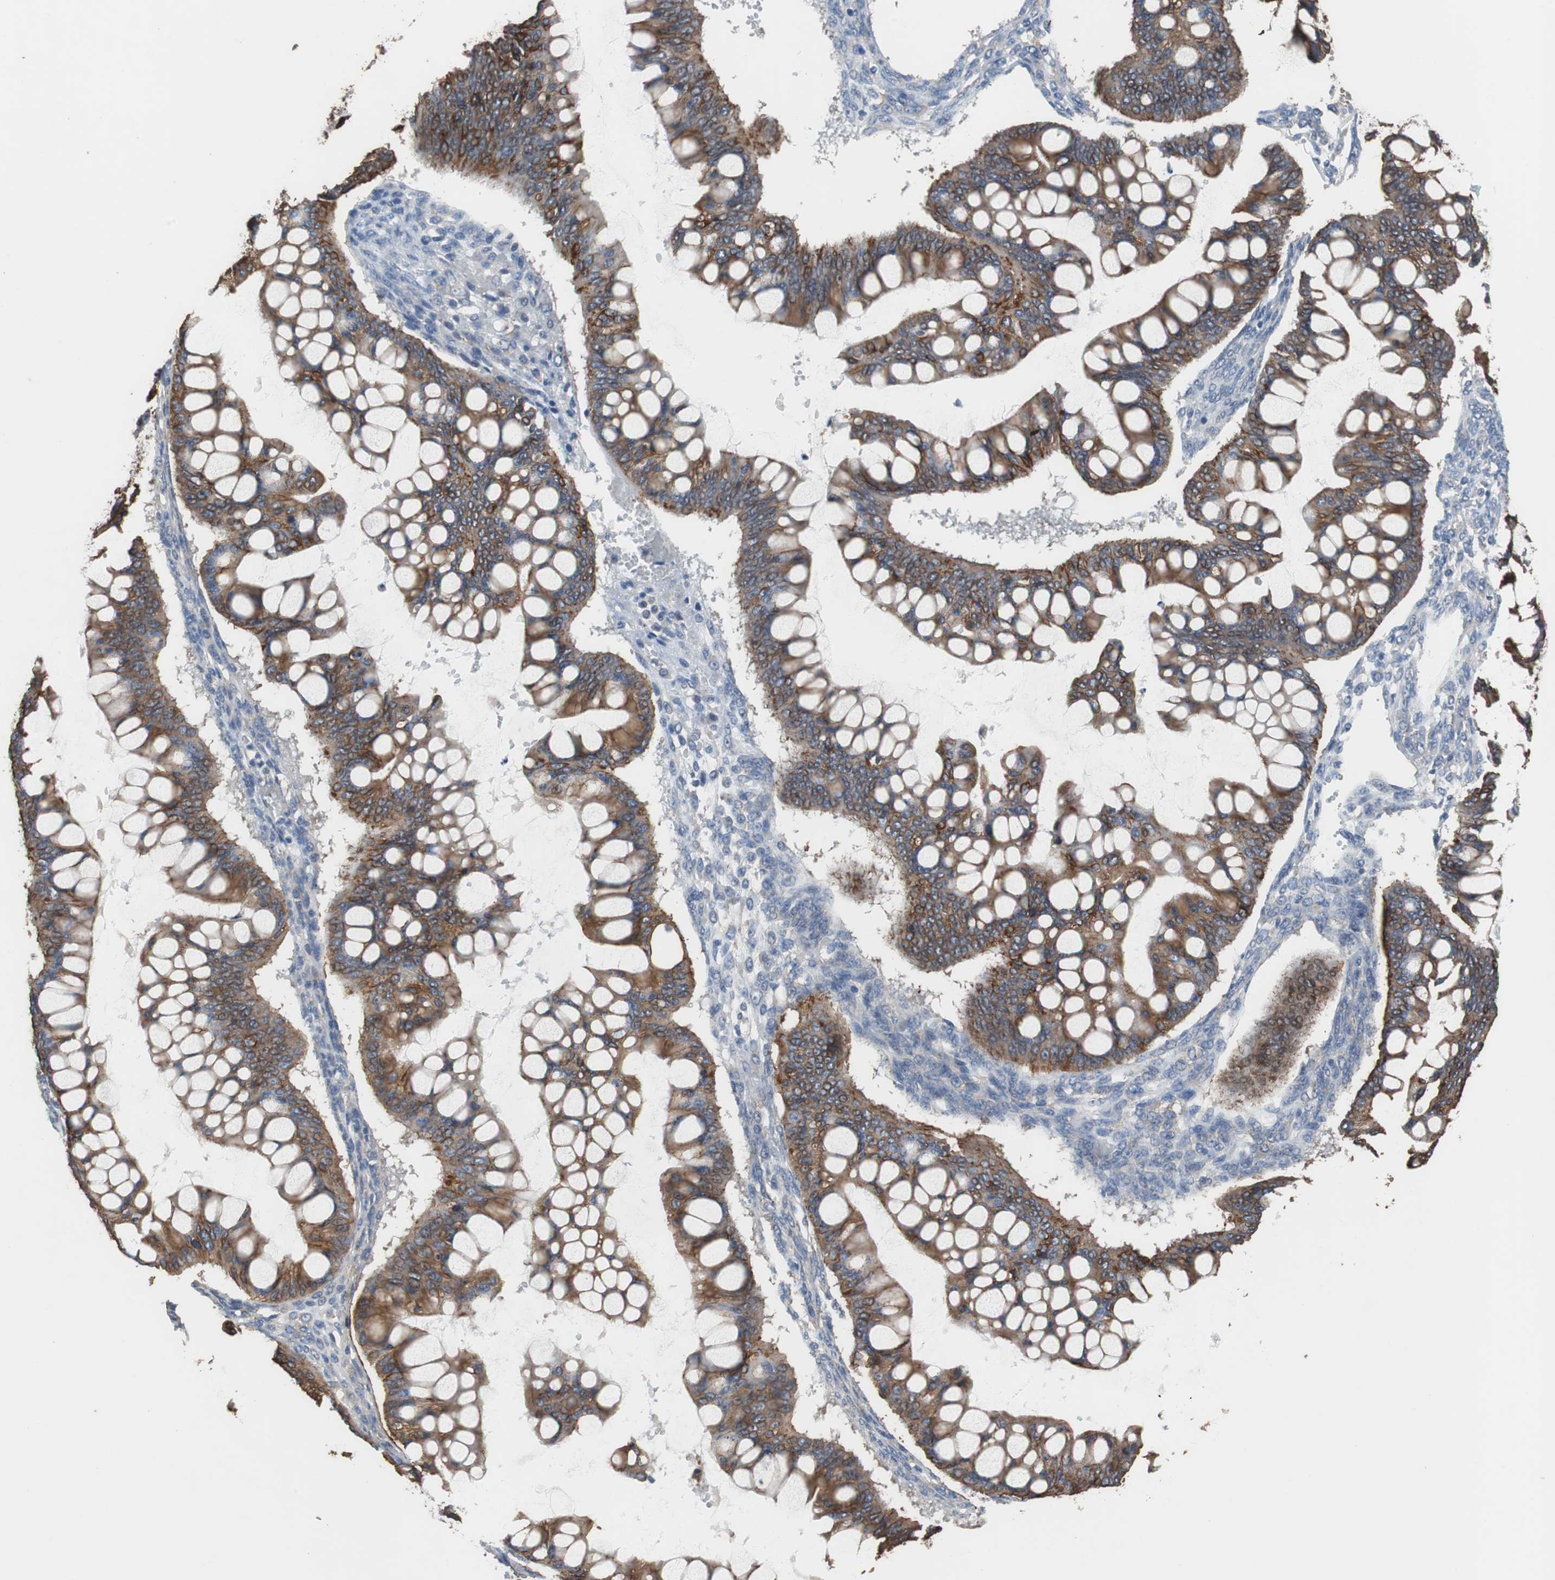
{"staining": {"intensity": "strong", "quantity": ">75%", "location": "cytoplasmic/membranous"}, "tissue": "ovarian cancer", "cell_type": "Tumor cells", "image_type": "cancer", "snomed": [{"axis": "morphology", "description": "Cystadenocarcinoma, mucinous, NOS"}, {"axis": "topography", "description": "Ovary"}], "caption": "Immunohistochemistry (DAB (3,3'-diaminobenzidine)) staining of ovarian cancer (mucinous cystadenocarcinoma) demonstrates strong cytoplasmic/membranous protein staining in about >75% of tumor cells.", "gene": "USP10", "patient": {"sex": "female", "age": 73}}